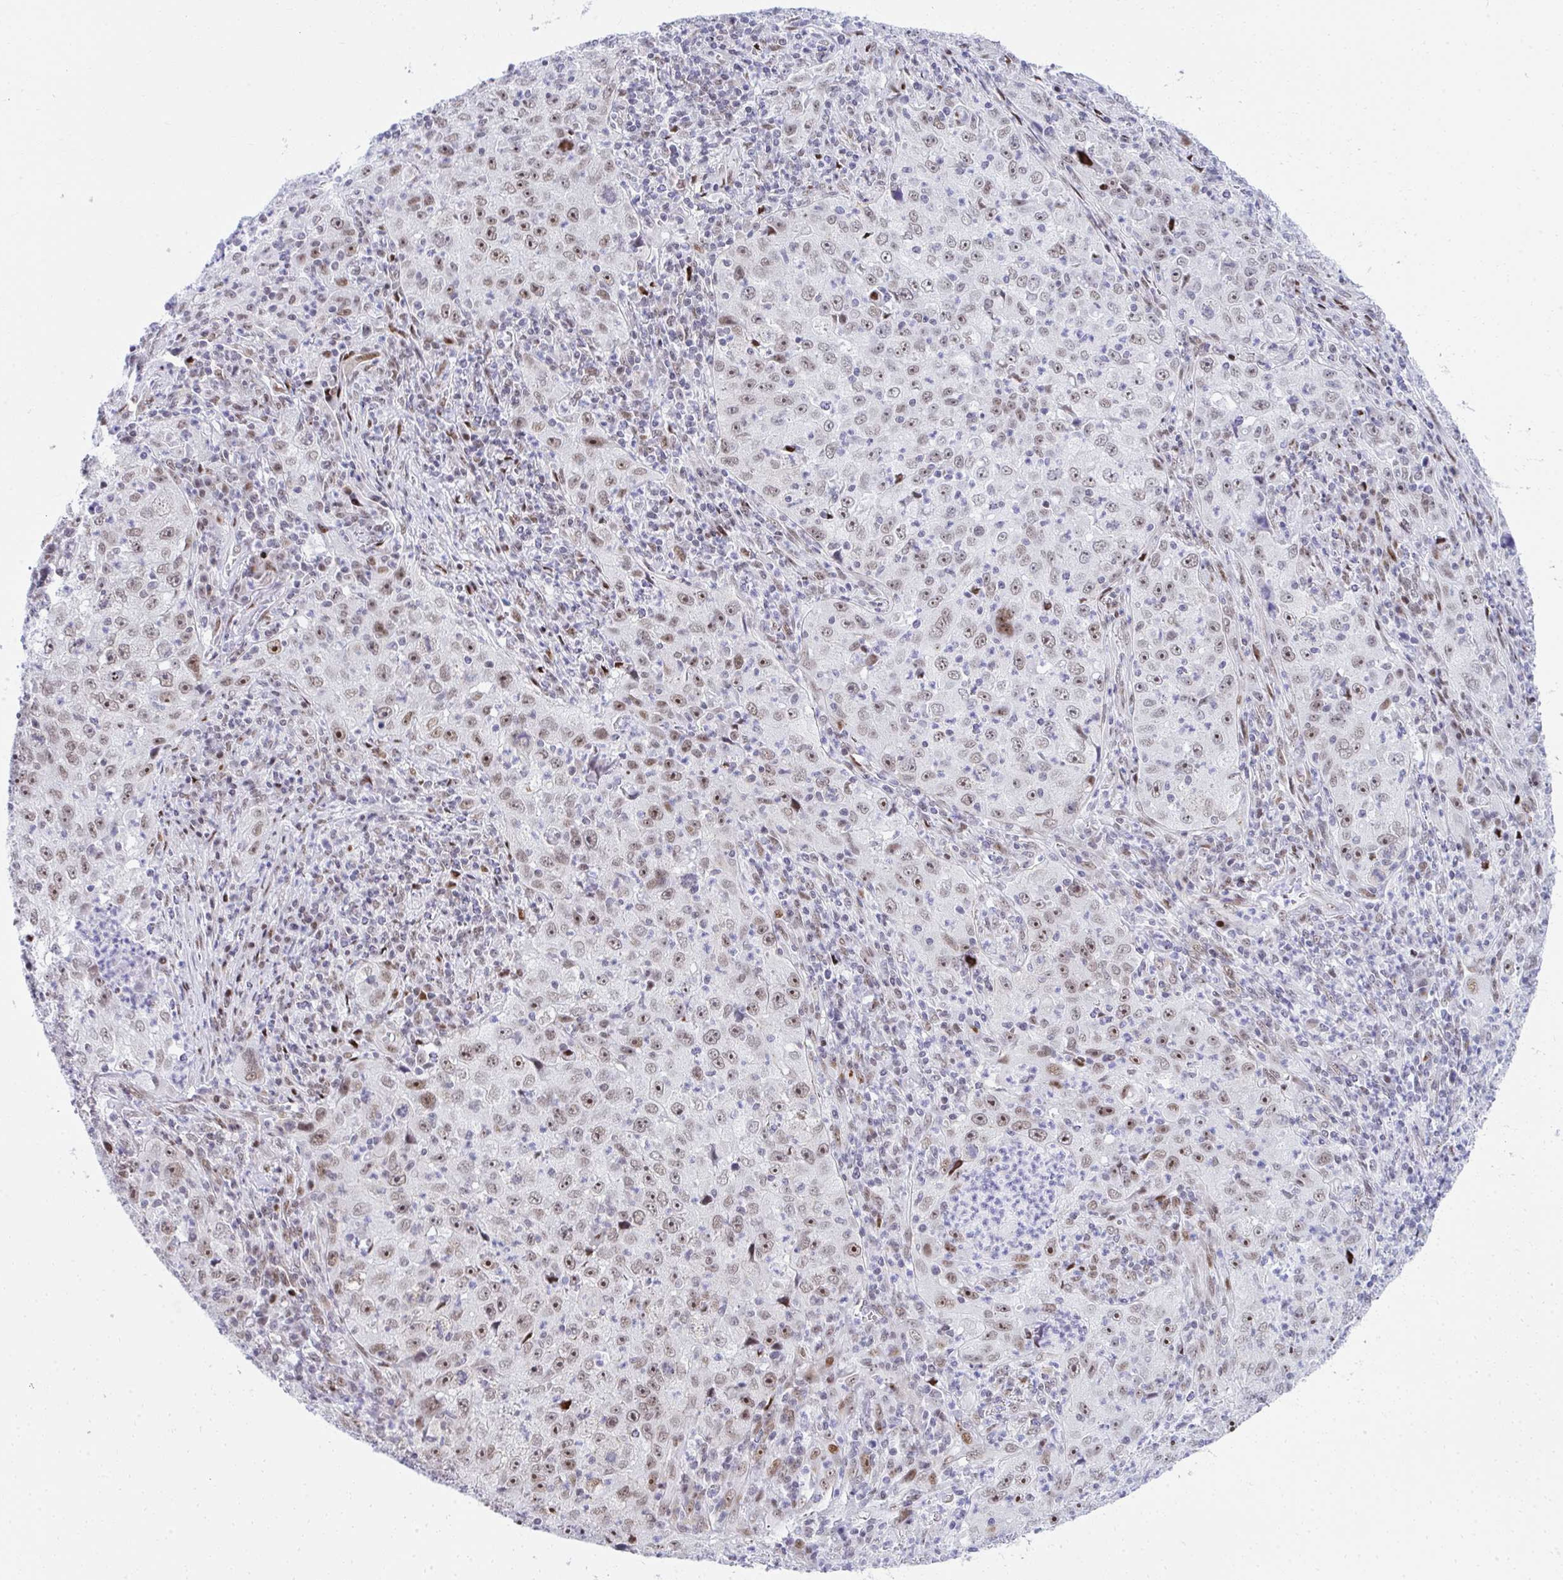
{"staining": {"intensity": "weak", "quantity": ">75%", "location": "nuclear"}, "tissue": "lung cancer", "cell_type": "Tumor cells", "image_type": "cancer", "snomed": [{"axis": "morphology", "description": "Squamous cell carcinoma, NOS"}, {"axis": "topography", "description": "Lung"}], "caption": "Lung squamous cell carcinoma stained for a protein (brown) exhibits weak nuclear positive staining in about >75% of tumor cells.", "gene": "GLDN", "patient": {"sex": "male", "age": 71}}